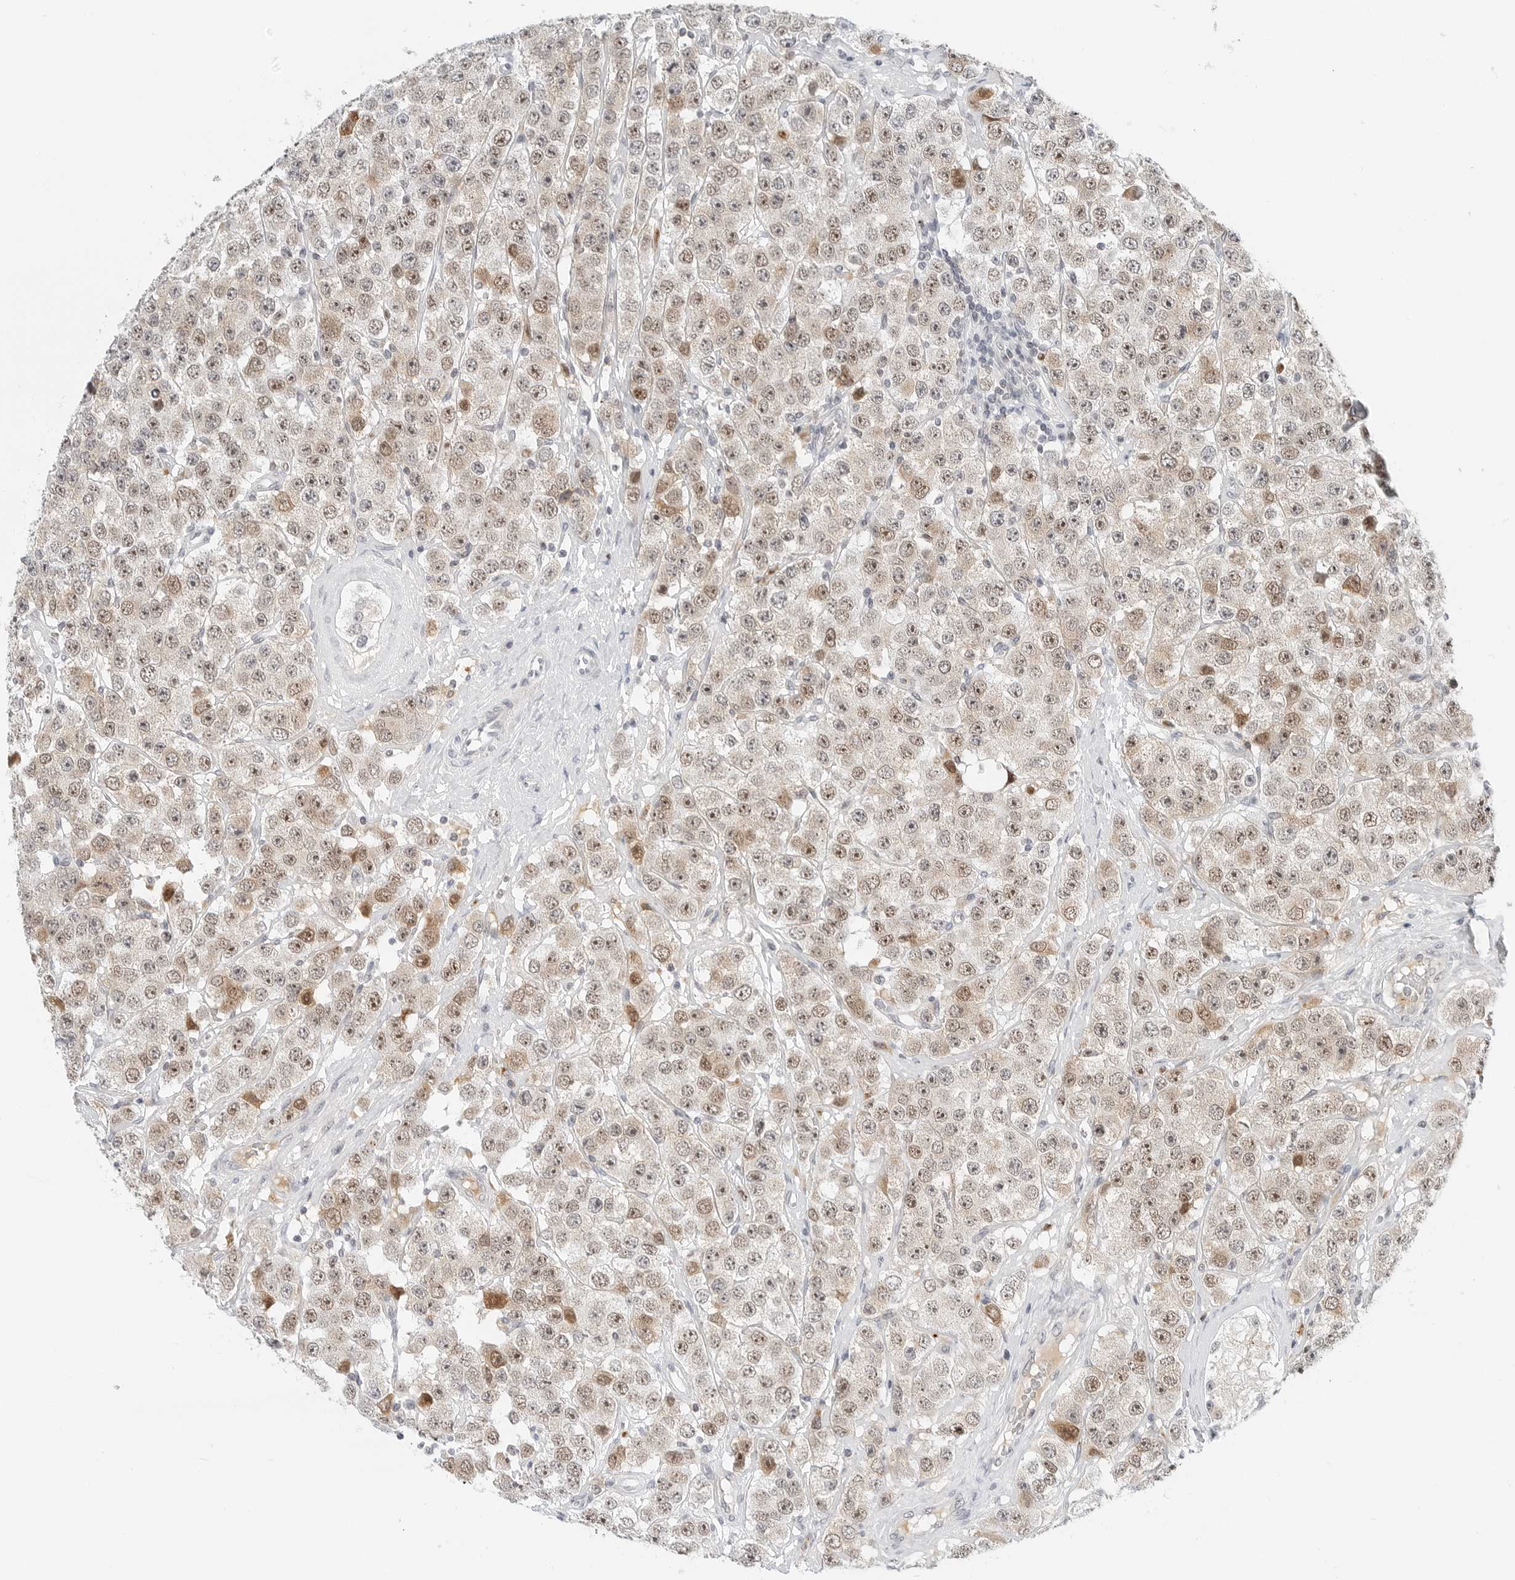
{"staining": {"intensity": "moderate", "quantity": ">75%", "location": "cytoplasmic/membranous,nuclear"}, "tissue": "testis cancer", "cell_type": "Tumor cells", "image_type": "cancer", "snomed": [{"axis": "morphology", "description": "Seminoma, NOS"}, {"axis": "topography", "description": "Testis"}], "caption": "Human testis seminoma stained with a protein marker reveals moderate staining in tumor cells.", "gene": "TSEN2", "patient": {"sex": "male", "age": 28}}